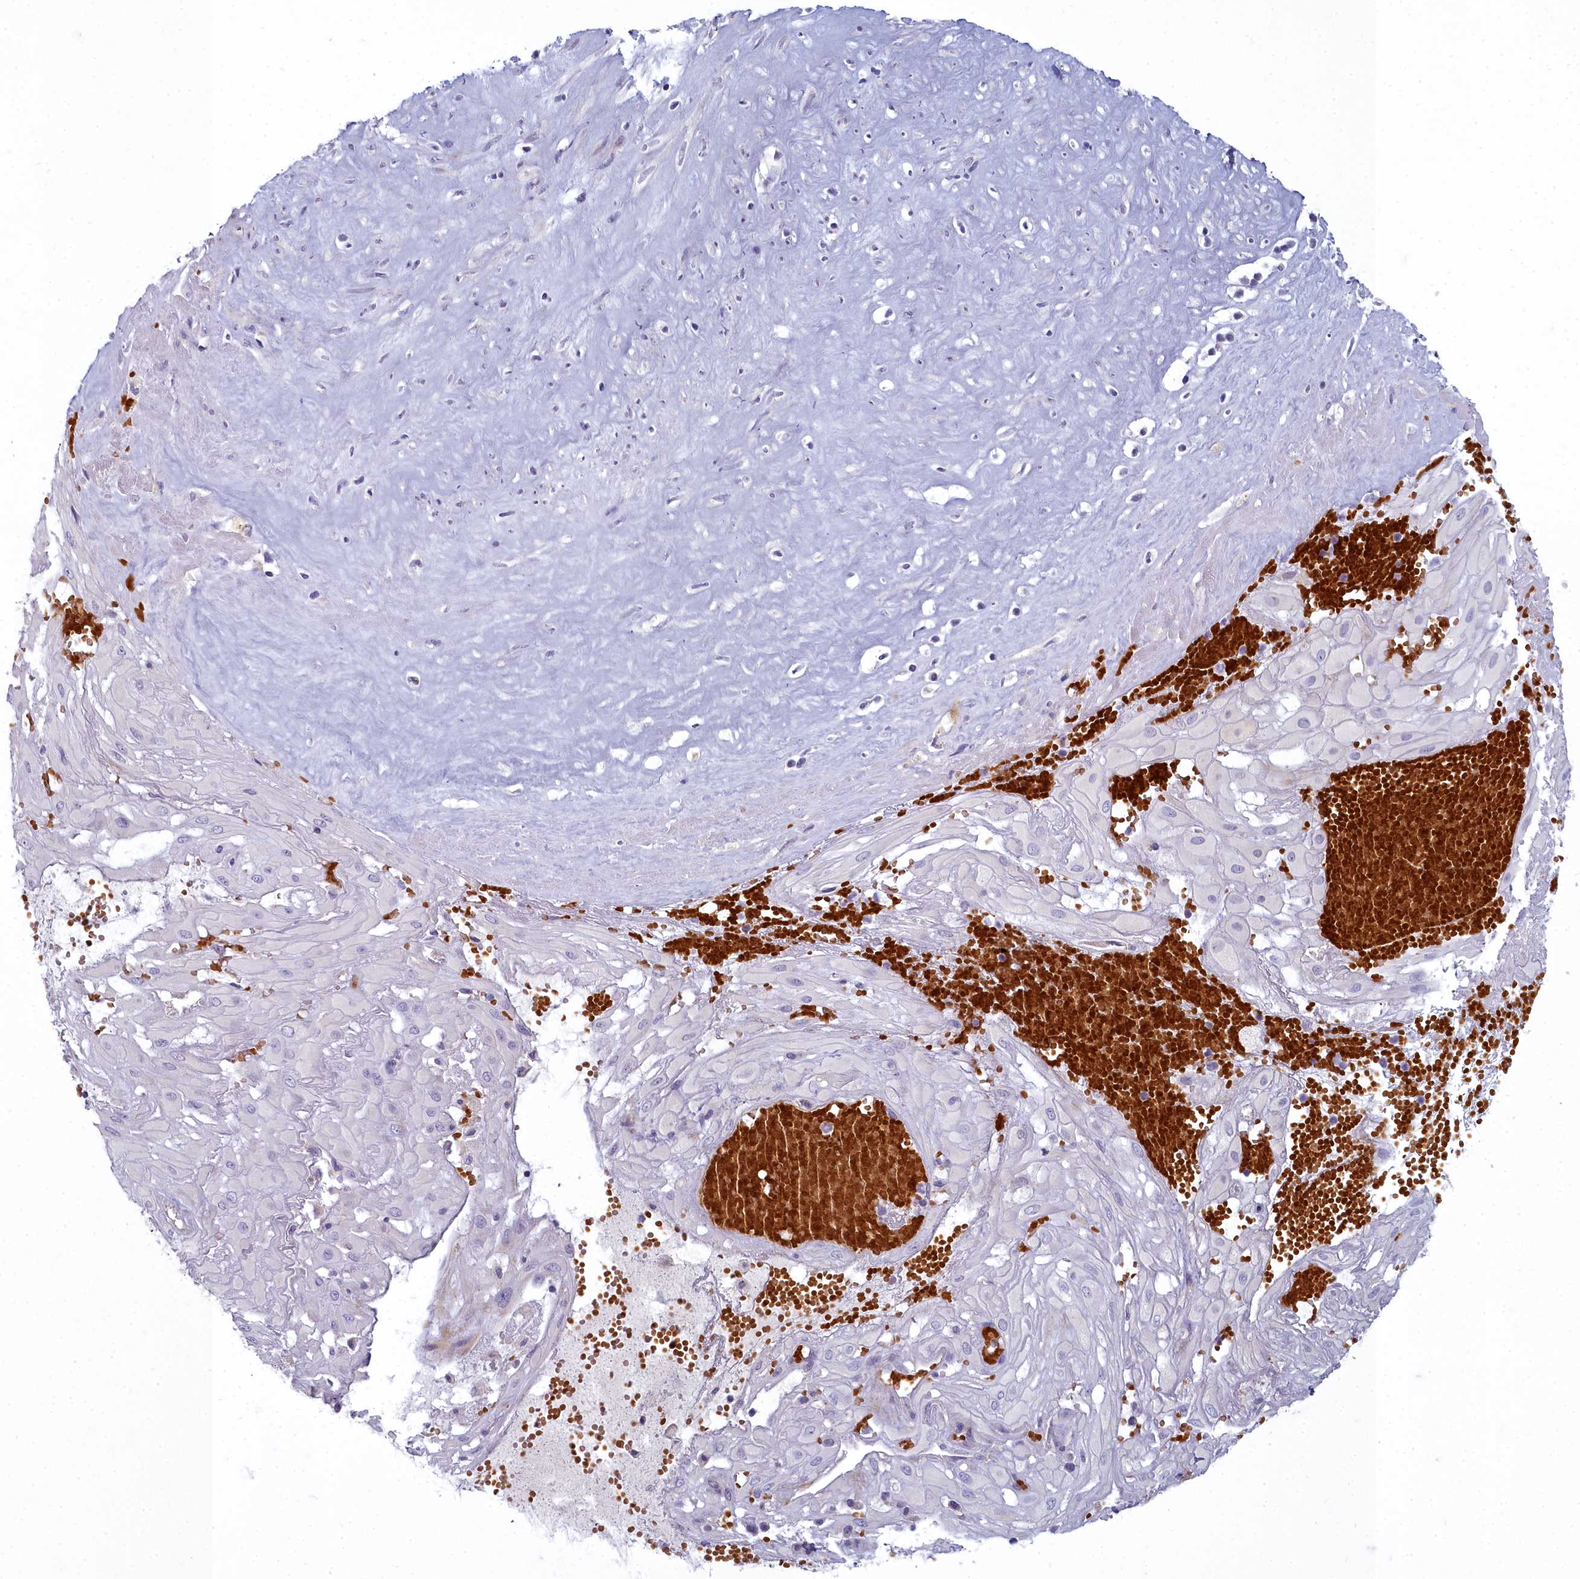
{"staining": {"intensity": "negative", "quantity": "none", "location": "none"}, "tissue": "cervical cancer", "cell_type": "Tumor cells", "image_type": "cancer", "snomed": [{"axis": "morphology", "description": "Squamous cell carcinoma, NOS"}, {"axis": "topography", "description": "Cervix"}], "caption": "High magnification brightfield microscopy of cervical cancer stained with DAB (brown) and counterstained with hematoxylin (blue): tumor cells show no significant expression.", "gene": "ARL15", "patient": {"sex": "female", "age": 36}}